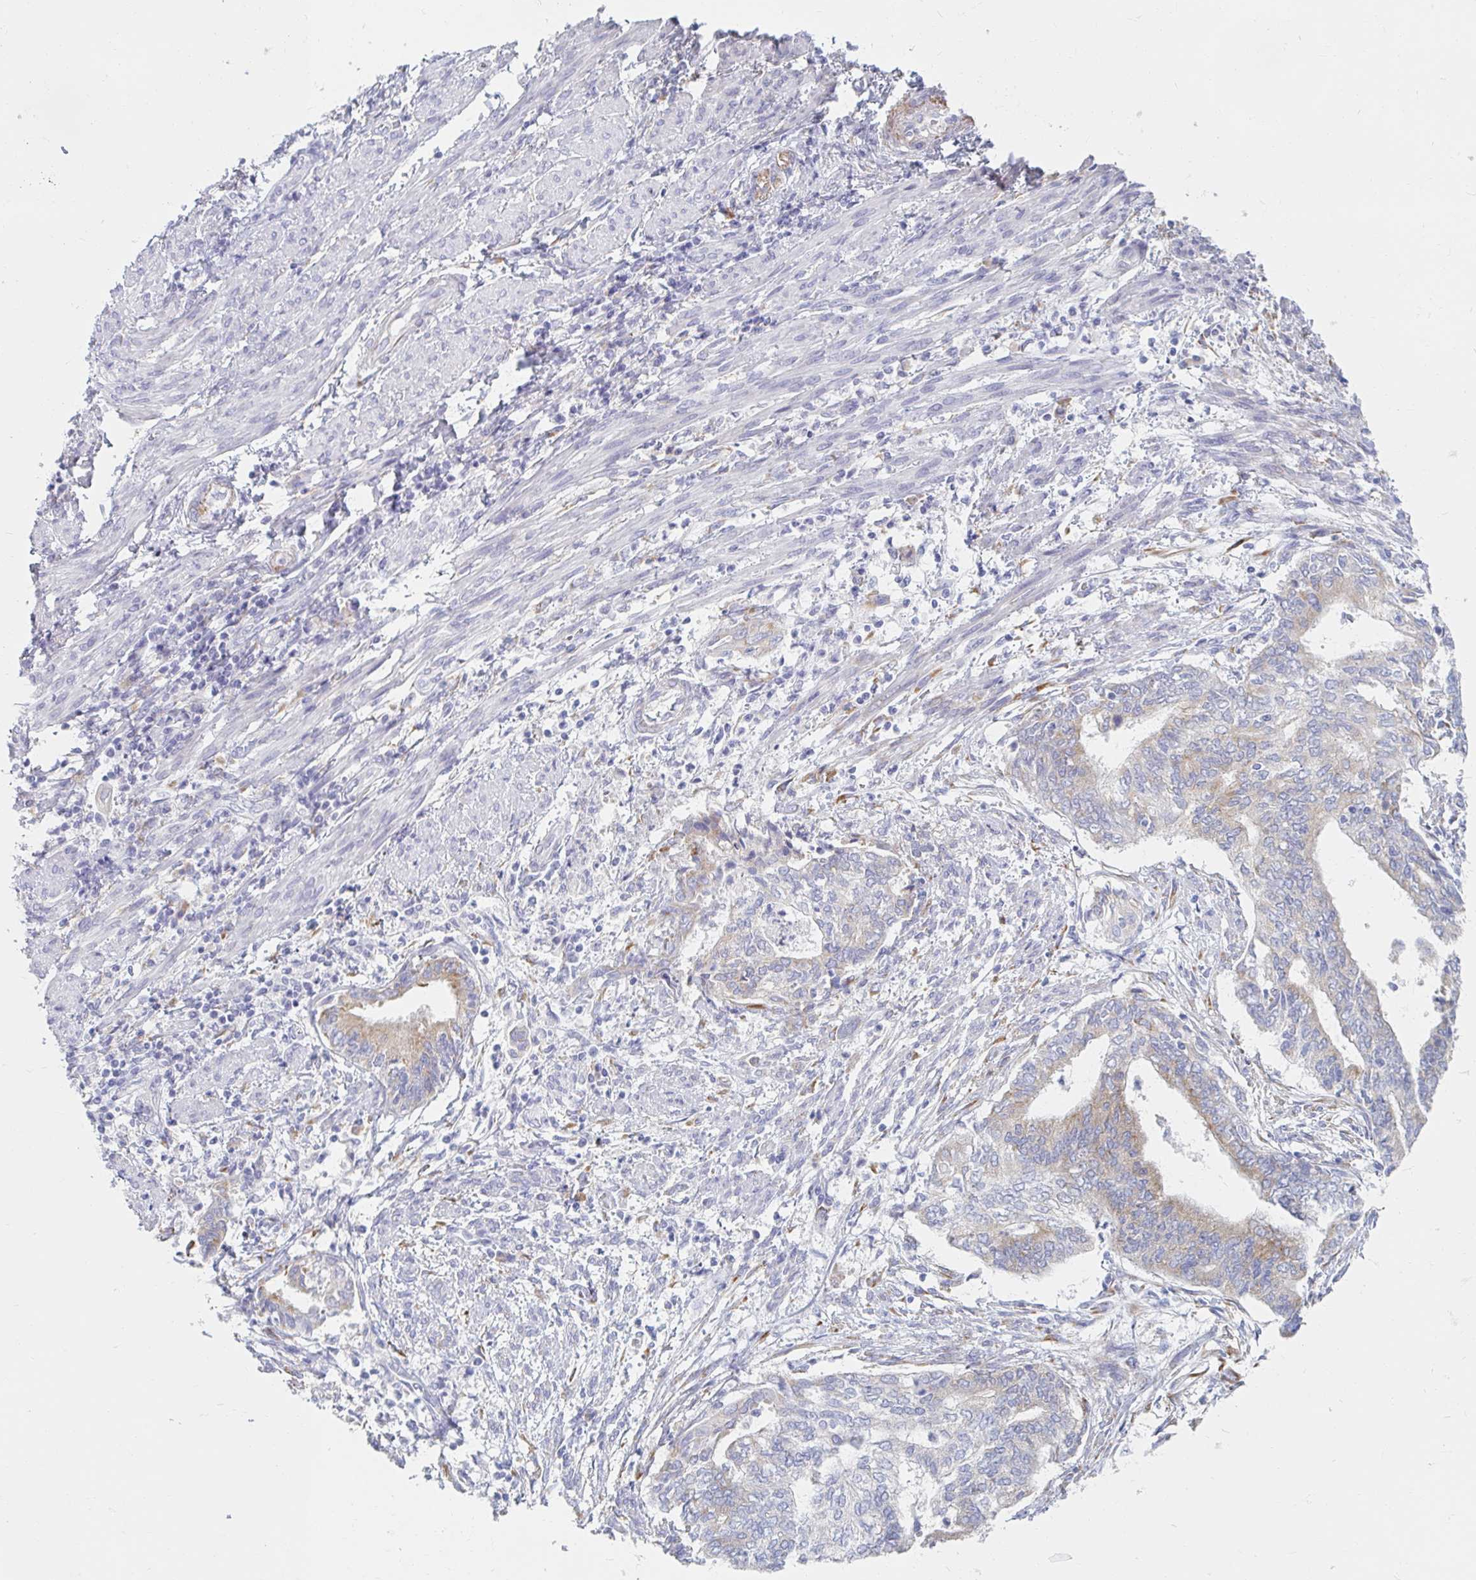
{"staining": {"intensity": "moderate", "quantity": "25%-75%", "location": "cytoplasmic/membranous"}, "tissue": "endometrial cancer", "cell_type": "Tumor cells", "image_type": "cancer", "snomed": [{"axis": "morphology", "description": "Adenocarcinoma, NOS"}, {"axis": "topography", "description": "Endometrium"}], "caption": "Approximately 25%-75% of tumor cells in endometrial cancer display moderate cytoplasmic/membranous protein positivity as visualized by brown immunohistochemical staining.", "gene": "MYLK2", "patient": {"sex": "female", "age": 65}}